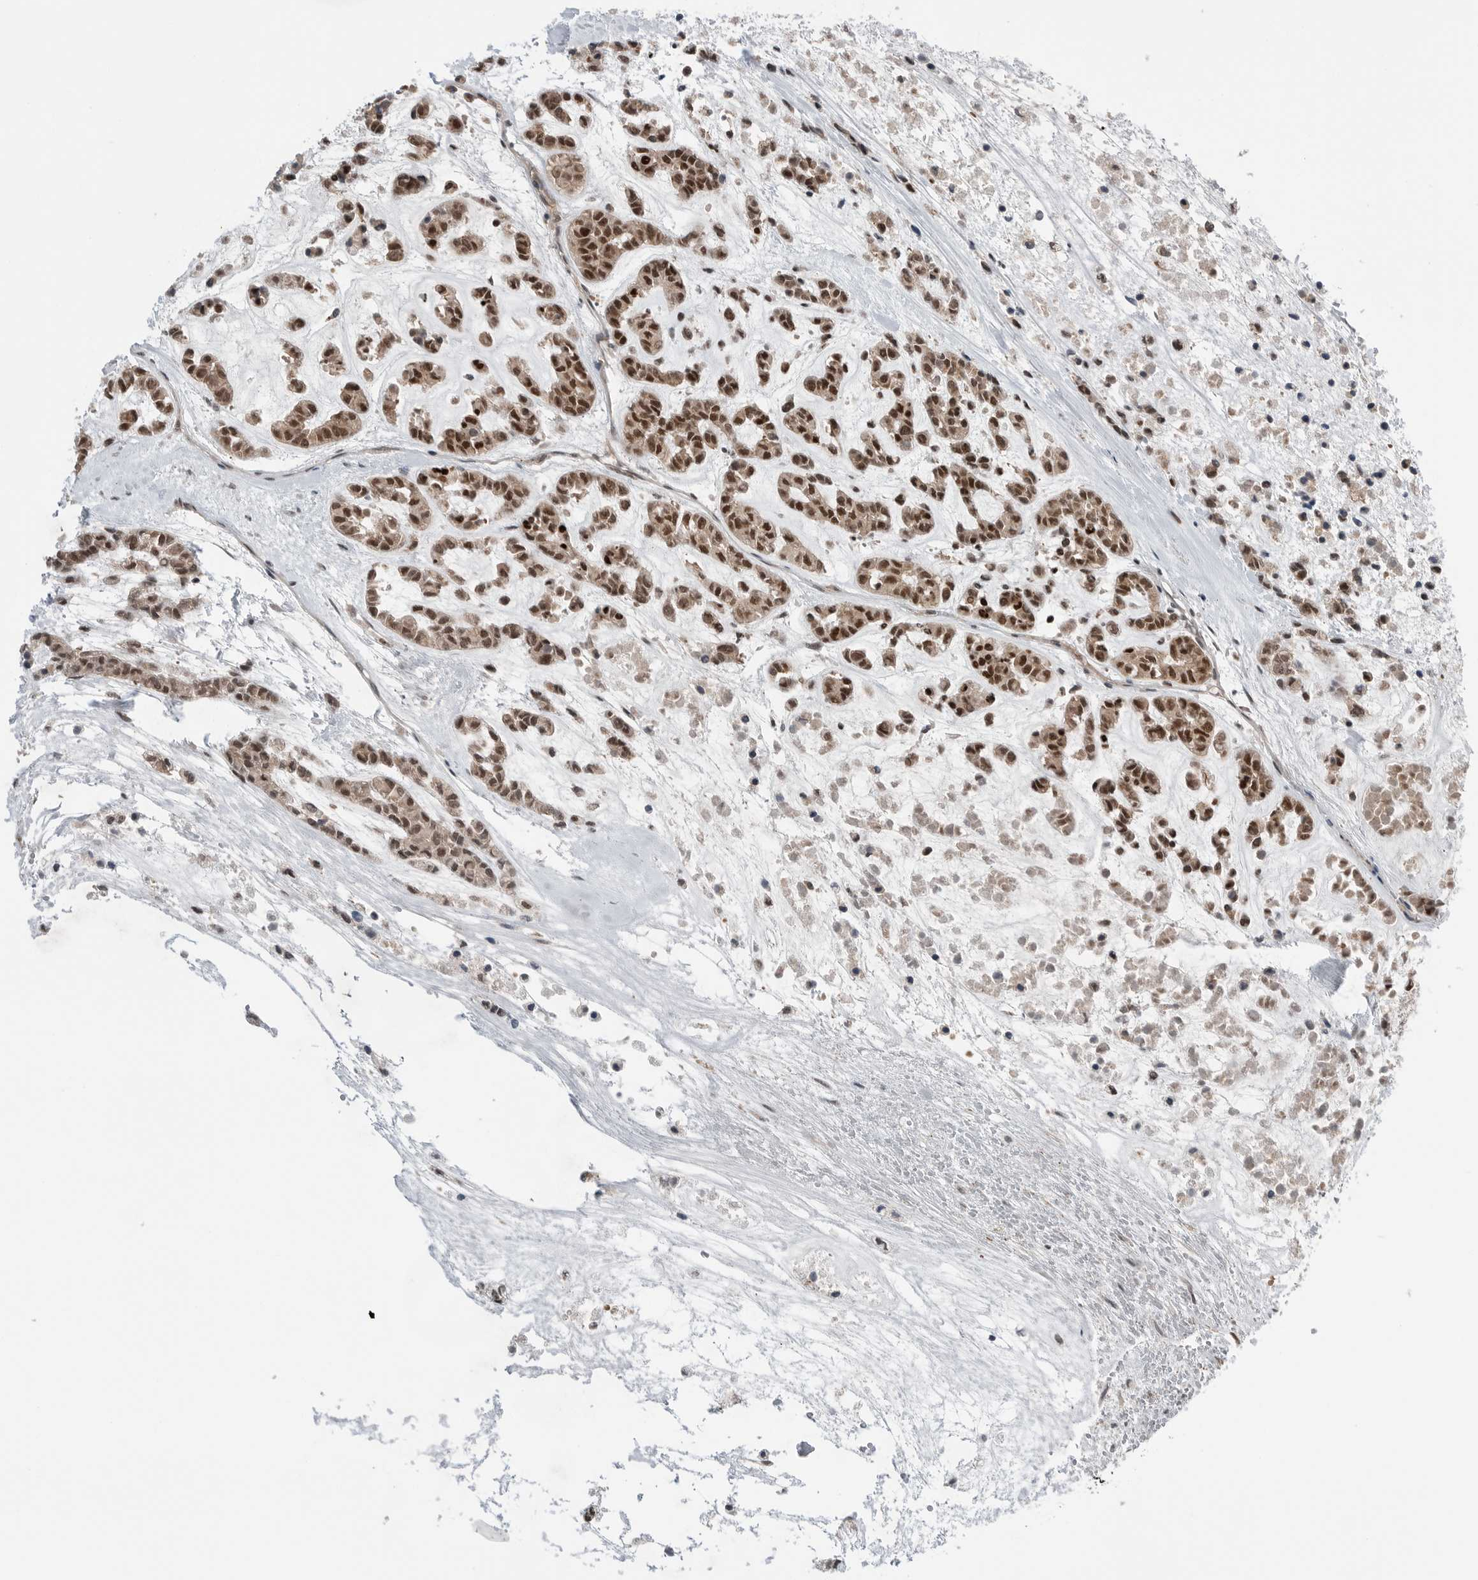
{"staining": {"intensity": "strong", "quantity": "25%-75%", "location": "cytoplasmic/membranous,nuclear"}, "tissue": "head and neck cancer", "cell_type": "Tumor cells", "image_type": "cancer", "snomed": [{"axis": "morphology", "description": "Adenocarcinoma, NOS"}, {"axis": "morphology", "description": "Adenoma, NOS"}, {"axis": "topography", "description": "Head-Neck"}], "caption": "IHC staining of head and neck cancer (adenocarcinoma), which reveals high levels of strong cytoplasmic/membranous and nuclear positivity in approximately 25%-75% of tumor cells indicating strong cytoplasmic/membranous and nuclear protein expression. The staining was performed using DAB (3,3'-diaminobenzidine) (brown) for protein detection and nuclei were counterstained in hematoxylin (blue).", "gene": "NTAQ1", "patient": {"sex": "female", "age": 55}}